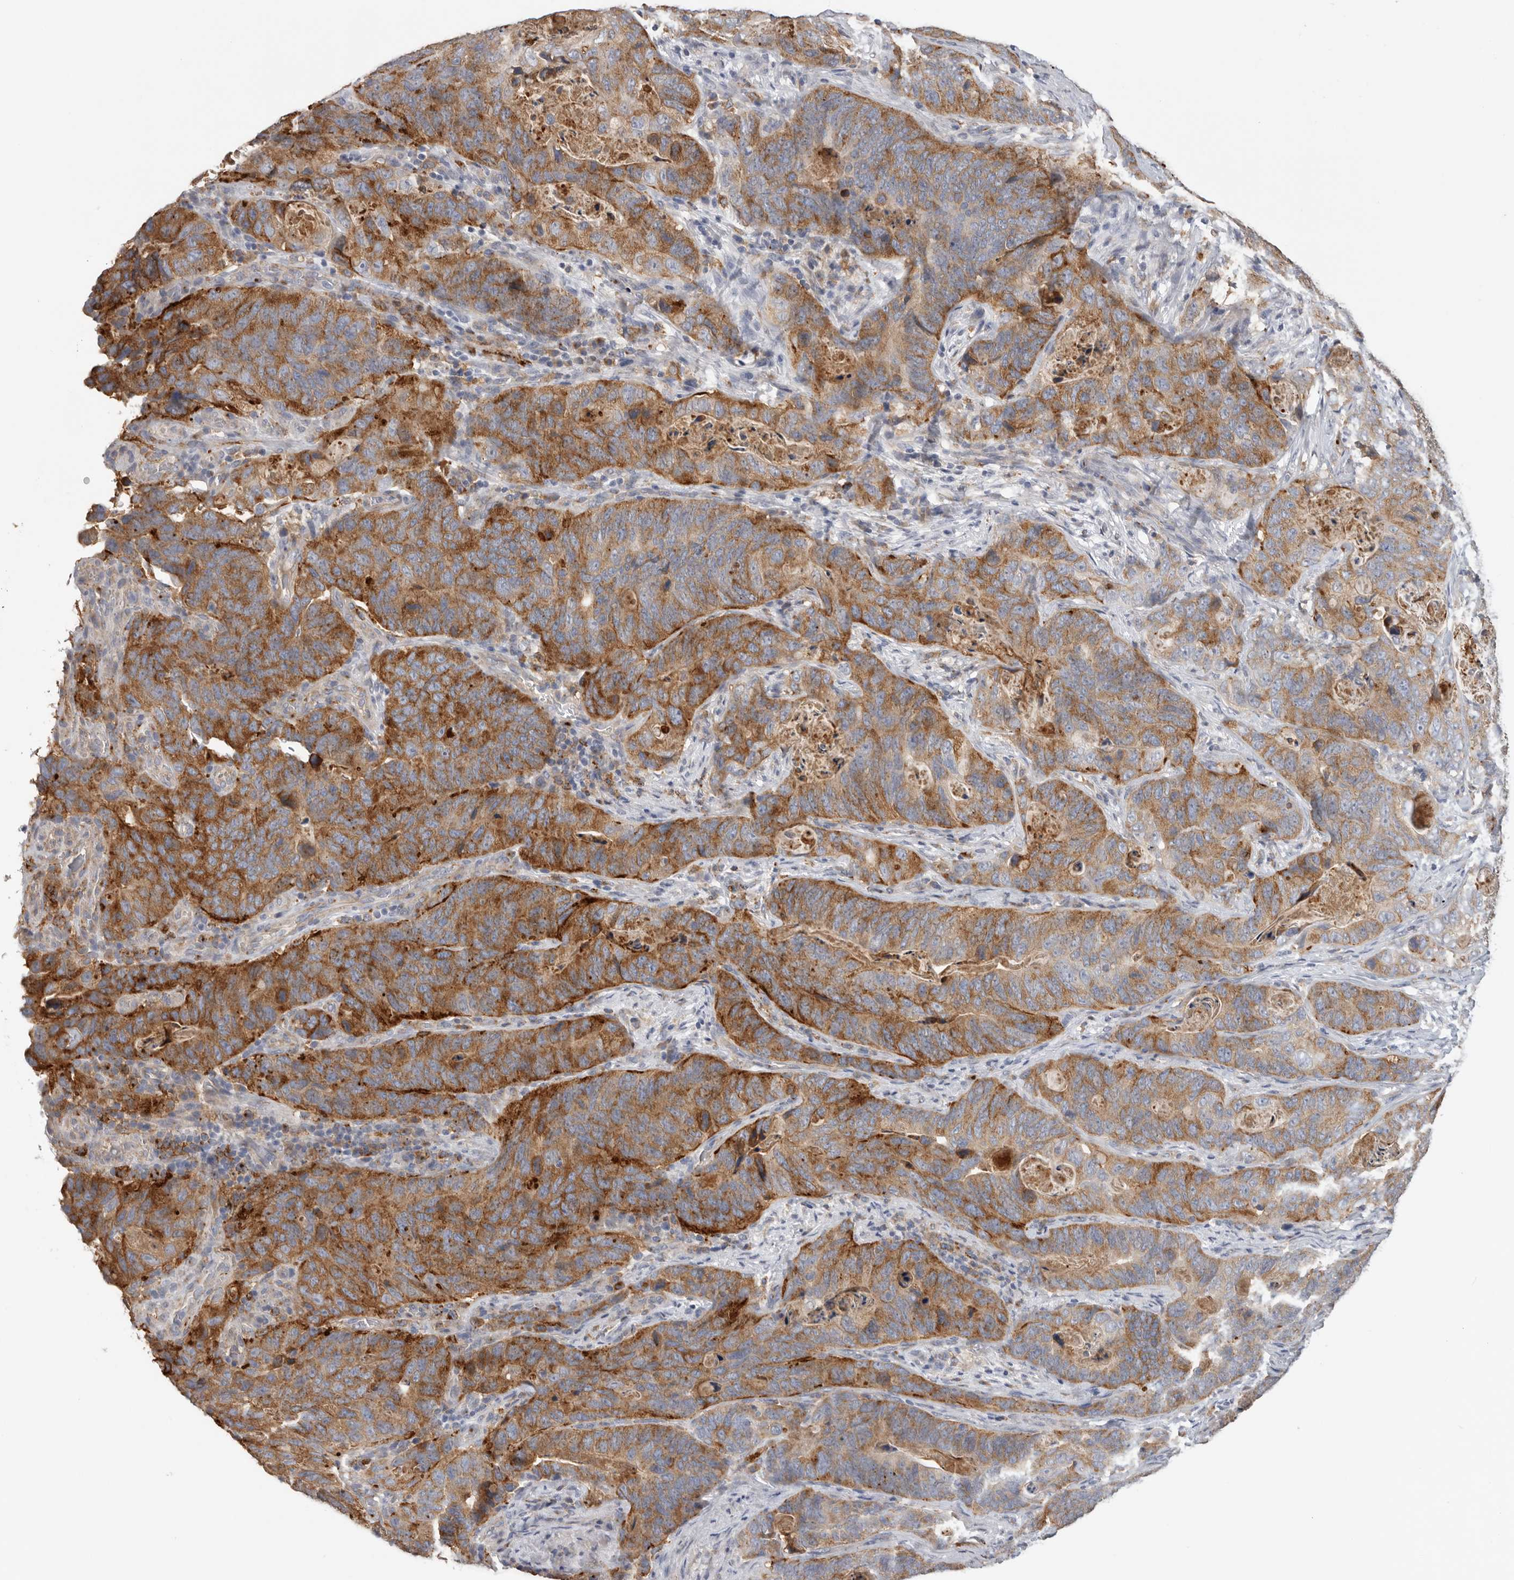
{"staining": {"intensity": "strong", "quantity": ">75%", "location": "cytoplasmic/membranous"}, "tissue": "stomach cancer", "cell_type": "Tumor cells", "image_type": "cancer", "snomed": [{"axis": "morphology", "description": "Normal tissue, NOS"}, {"axis": "morphology", "description": "Adenocarcinoma, NOS"}, {"axis": "topography", "description": "Stomach"}], "caption": "Human adenocarcinoma (stomach) stained for a protein (brown) demonstrates strong cytoplasmic/membranous positive staining in approximately >75% of tumor cells.", "gene": "TFRC", "patient": {"sex": "female", "age": 89}}